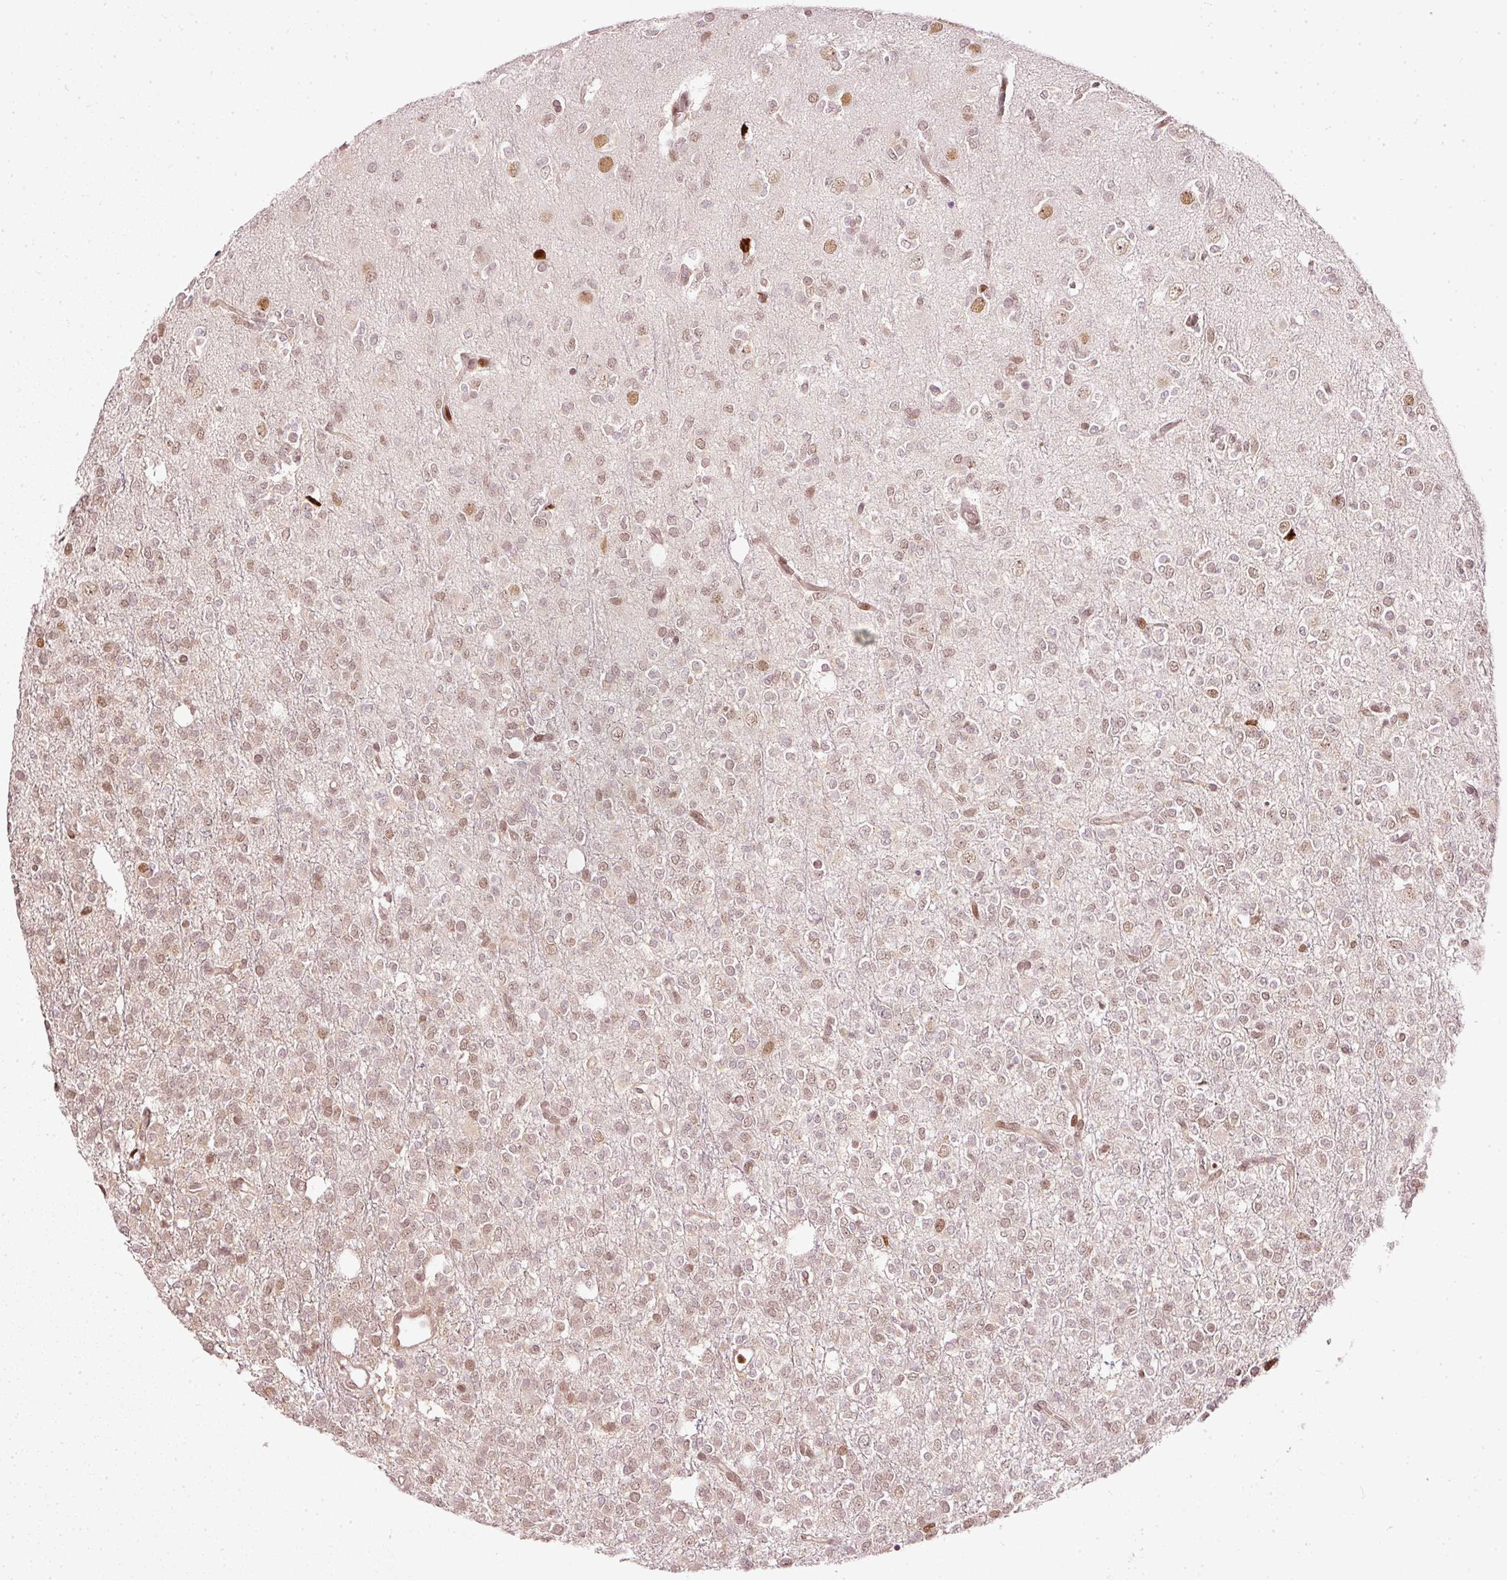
{"staining": {"intensity": "moderate", "quantity": "25%-75%", "location": "nuclear"}, "tissue": "glioma", "cell_type": "Tumor cells", "image_type": "cancer", "snomed": [{"axis": "morphology", "description": "Glioma, malignant, Low grade"}, {"axis": "topography", "description": "Brain"}], "caption": "Tumor cells reveal medium levels of moderate nuclear staining in approximately 25%-75% of cells in human glioma. Nuclei are stained in blue.", "gene": "ZNF778", "patient": {"sex": "female", "age": 33}}